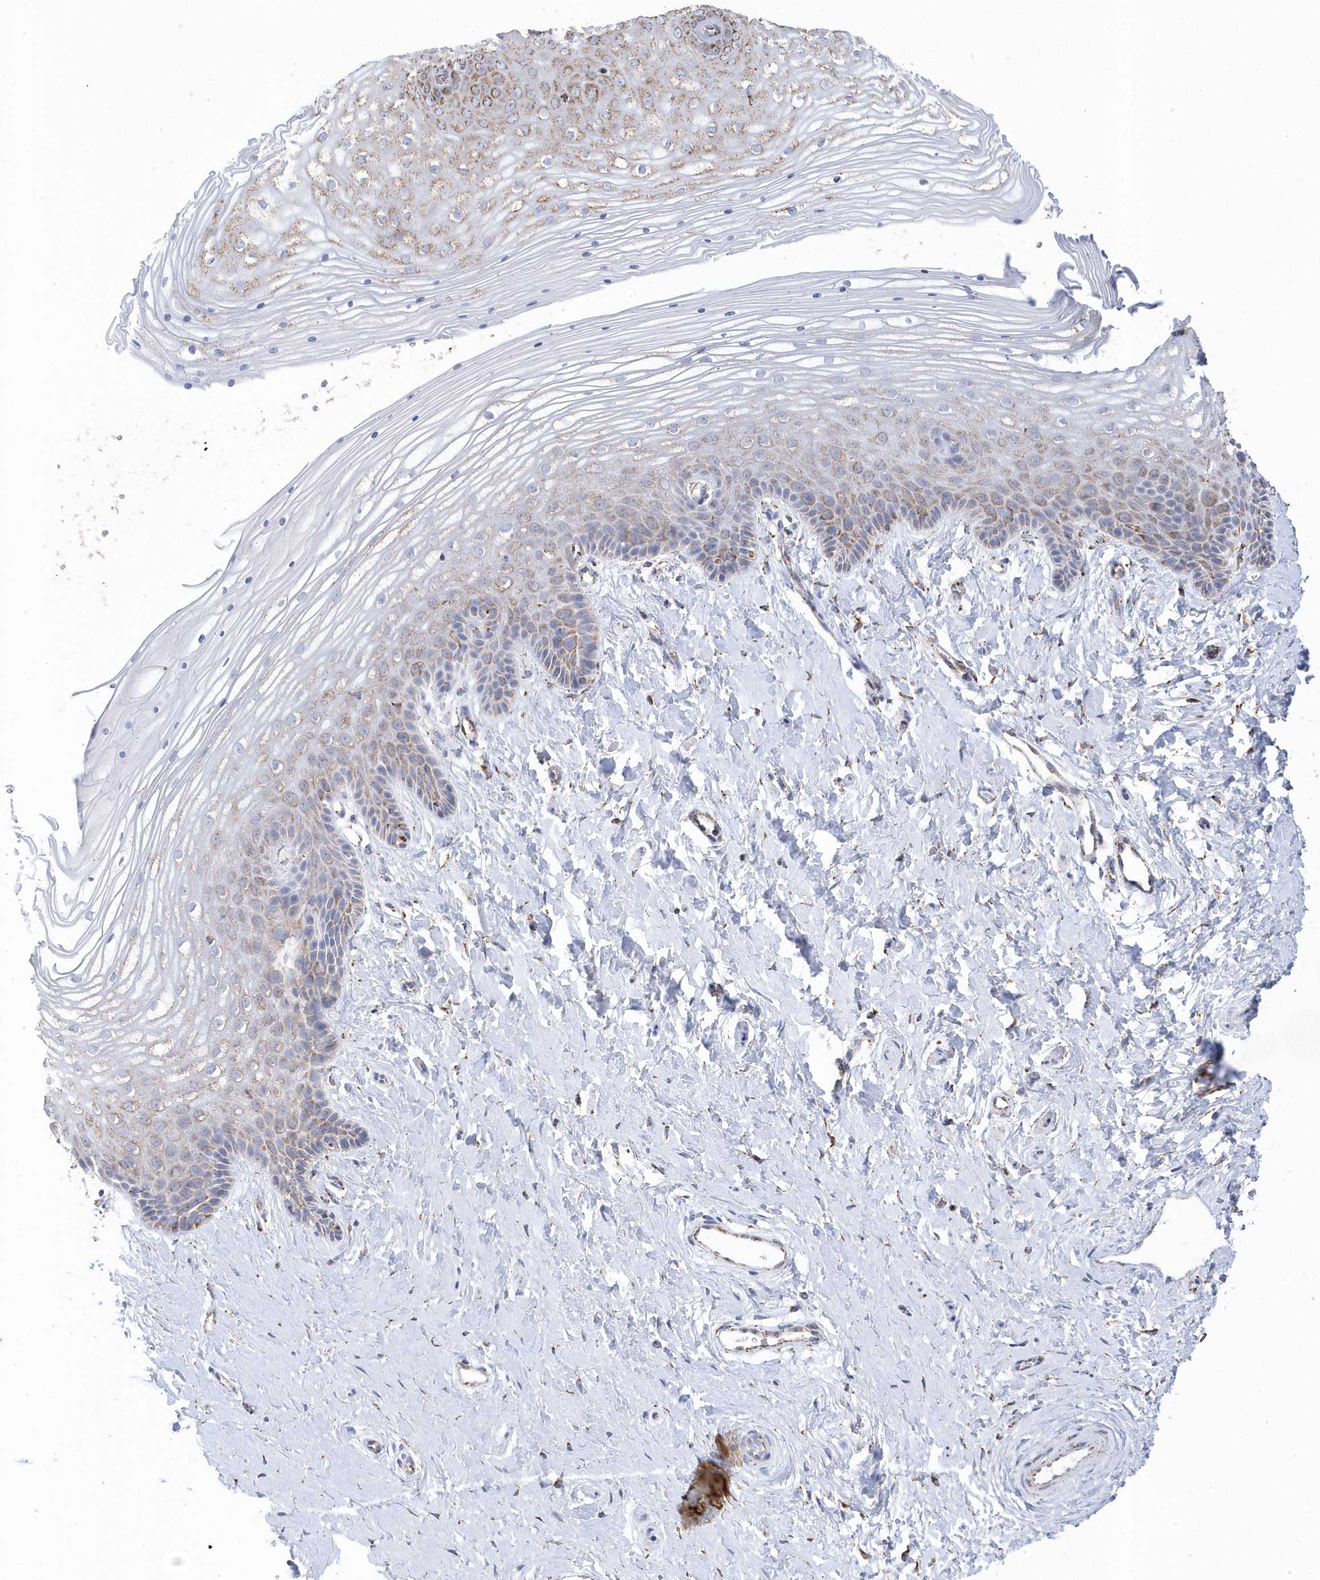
{"staining": {"intensity": "moderate", "quantity": "<25%", "location": "cytoplasmic/membranous"}, "tissue": "vagina", "cell_type": "Squamous epithelial cells", "image_type": "normal", "snomed": [{"axis": "morphology", "description": "Normal tissue, NOS"}, {"axis": "topography", "description": "Vagina"}, {"axis": "topography", "description": "Cervix"}], "caption": "Immunohistochemical staining of unremarkable human vagina exhibits <25% levels of moderate cytoplasmic/membranous protein expression in about <25% of squamous epithelial cells.", "gene": "GTPBP8", "patient": {"sex": "female", "age": 40}}